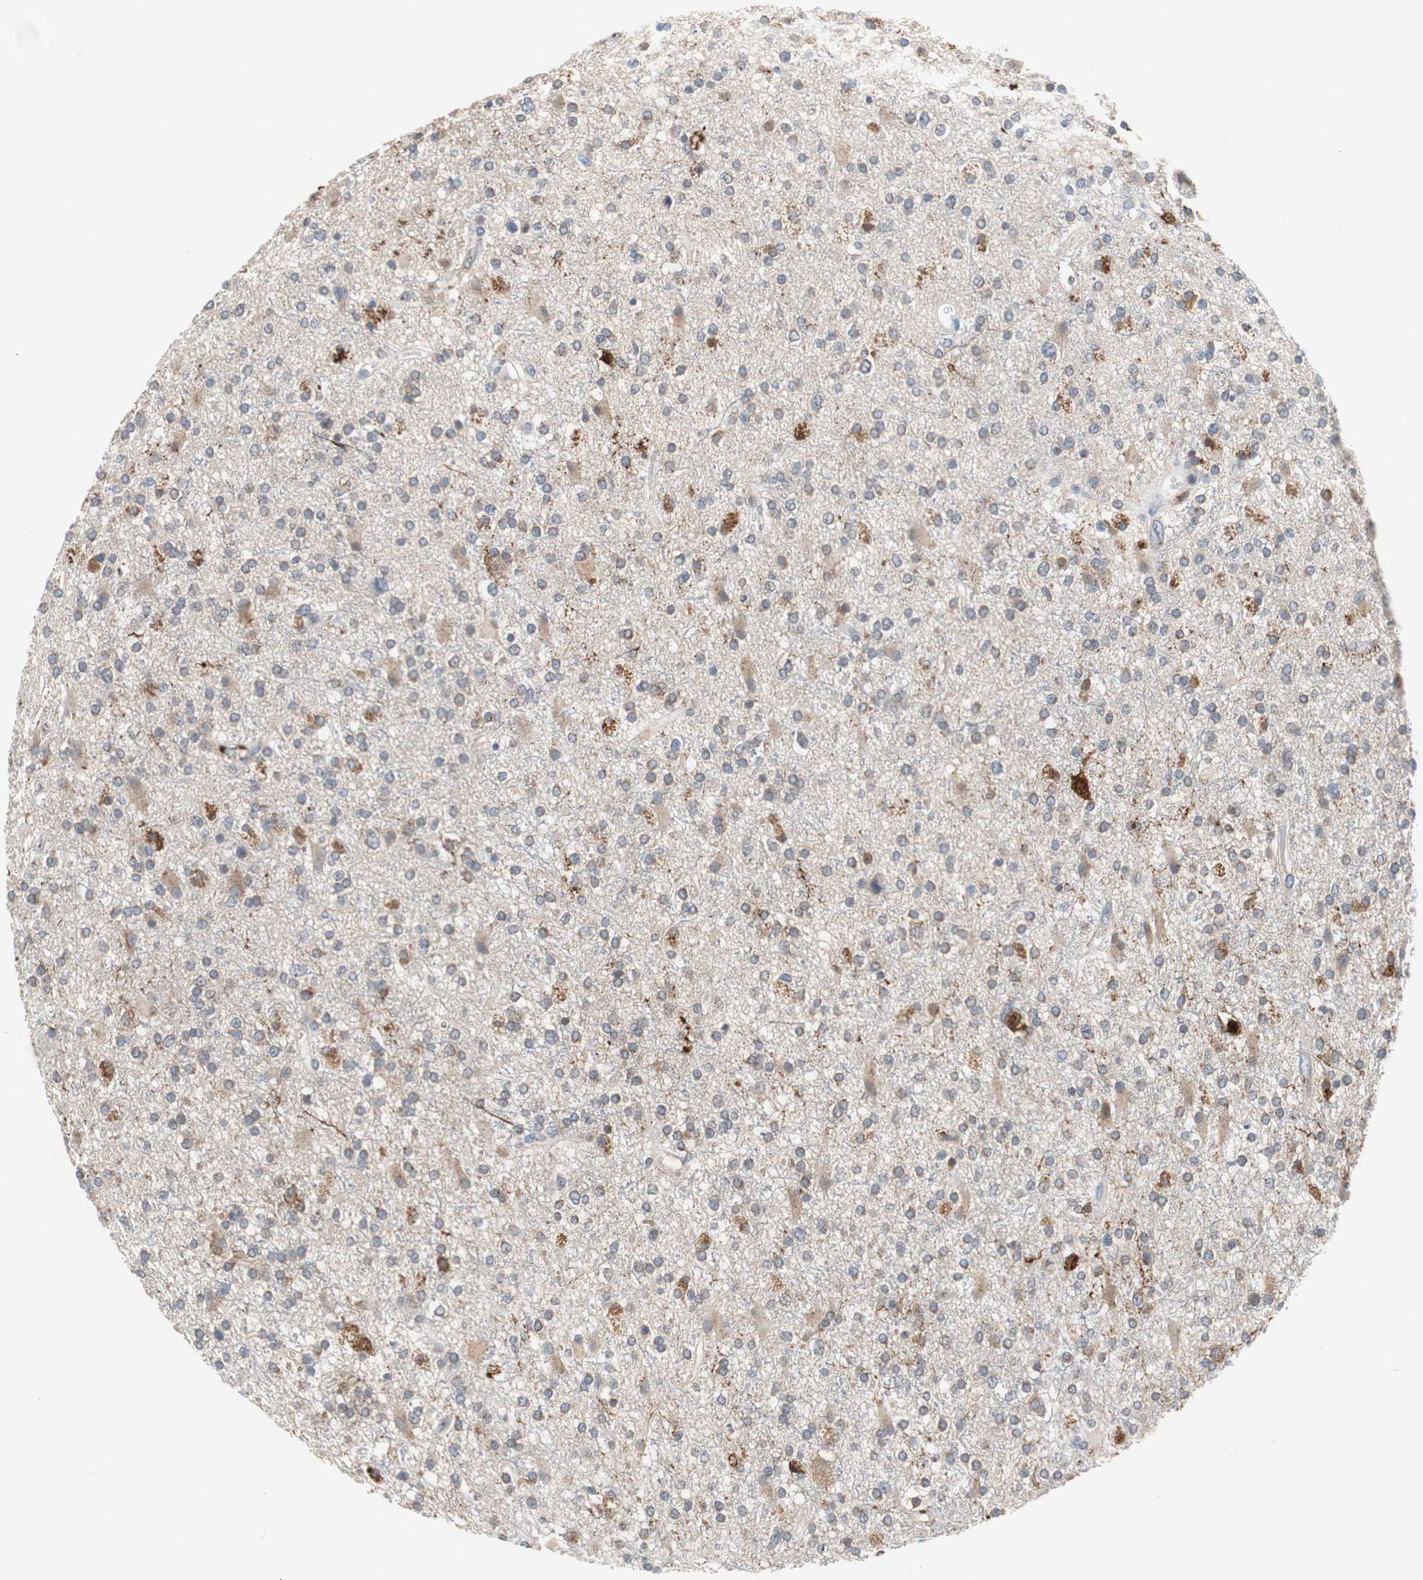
{"staining": {"intensity": "moderate", "quantity": ">75%", "location": "cytoplasmic/membranous"}, "tissue": "glioma", "cell_type": "Tumor cells", "image_type": "cancer", "snomed": [{"axis": "morphology", "description": "Glioma, malignant, High grade"}, {"axis": "topography", "description": "Brain"}], "caption": "High-grade glioma (malignant) tissue shows moderate cytoplasmic/membranous expression in approximately >75% of tumor cells, visualized by immunohistochemistry.", "gene": "CALB2", "patient": {"sex": "male", "age": 33}}